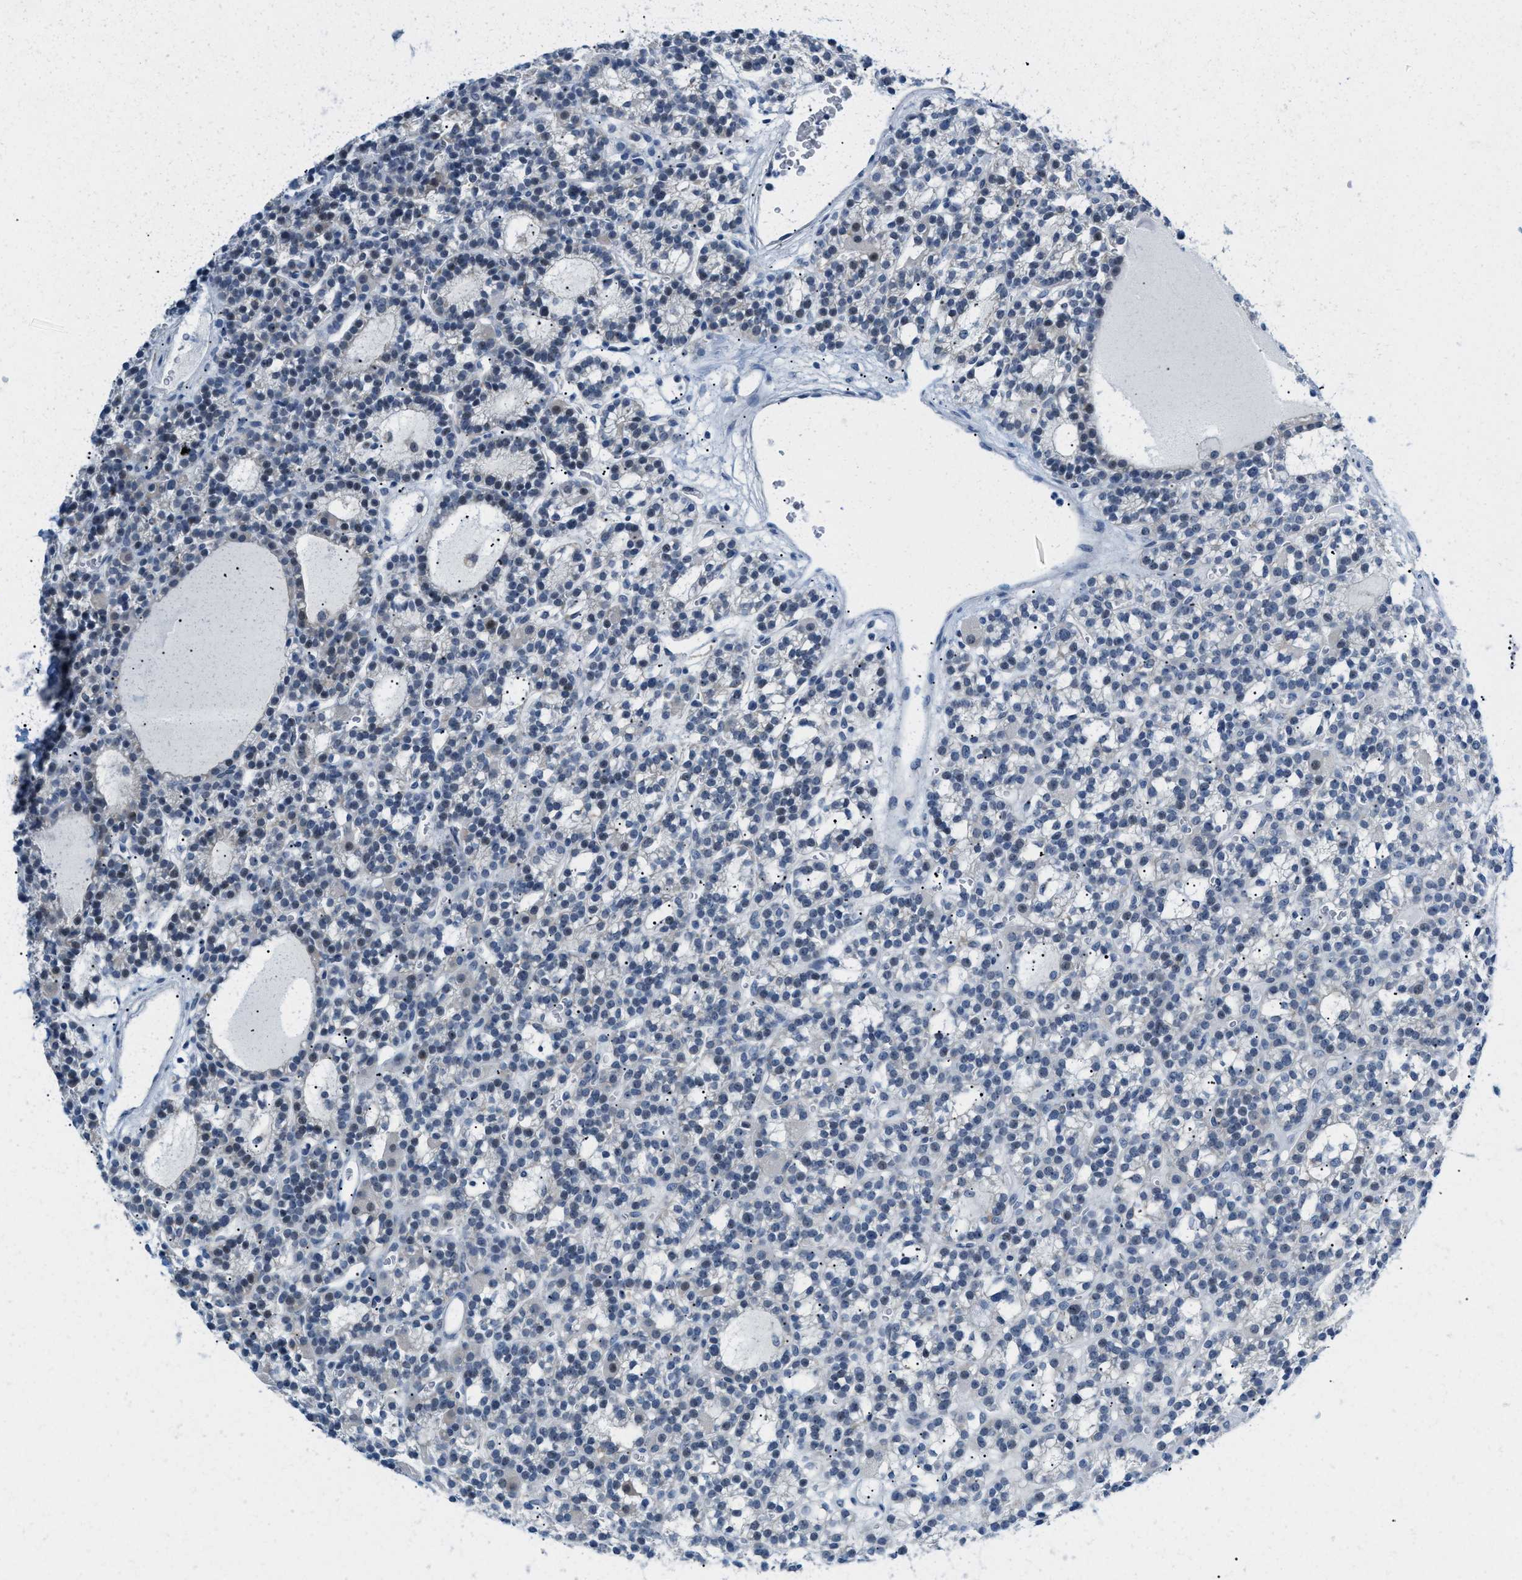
{"staining": {"intensity": "negative", "quantity": "none", "location": "none"}, "tissue": "parathyroid gland", "cell_type": "Glandular cells", "image_type": "normal", "snomed": [{"axis": "morphology", "description": "Normal tissue, NOS"}, {"axis": "morphology", "description": "Adenoma, NOS"}, {"axis": "topography", "description": "Parathyroid gland"}], "caption": "Normal parathyroid gland was stained to show a protein in brown. There is no significant positivity in glandular cells.", "gene": "PHRF1", "patient": {"sex": "female", "age": 58}}